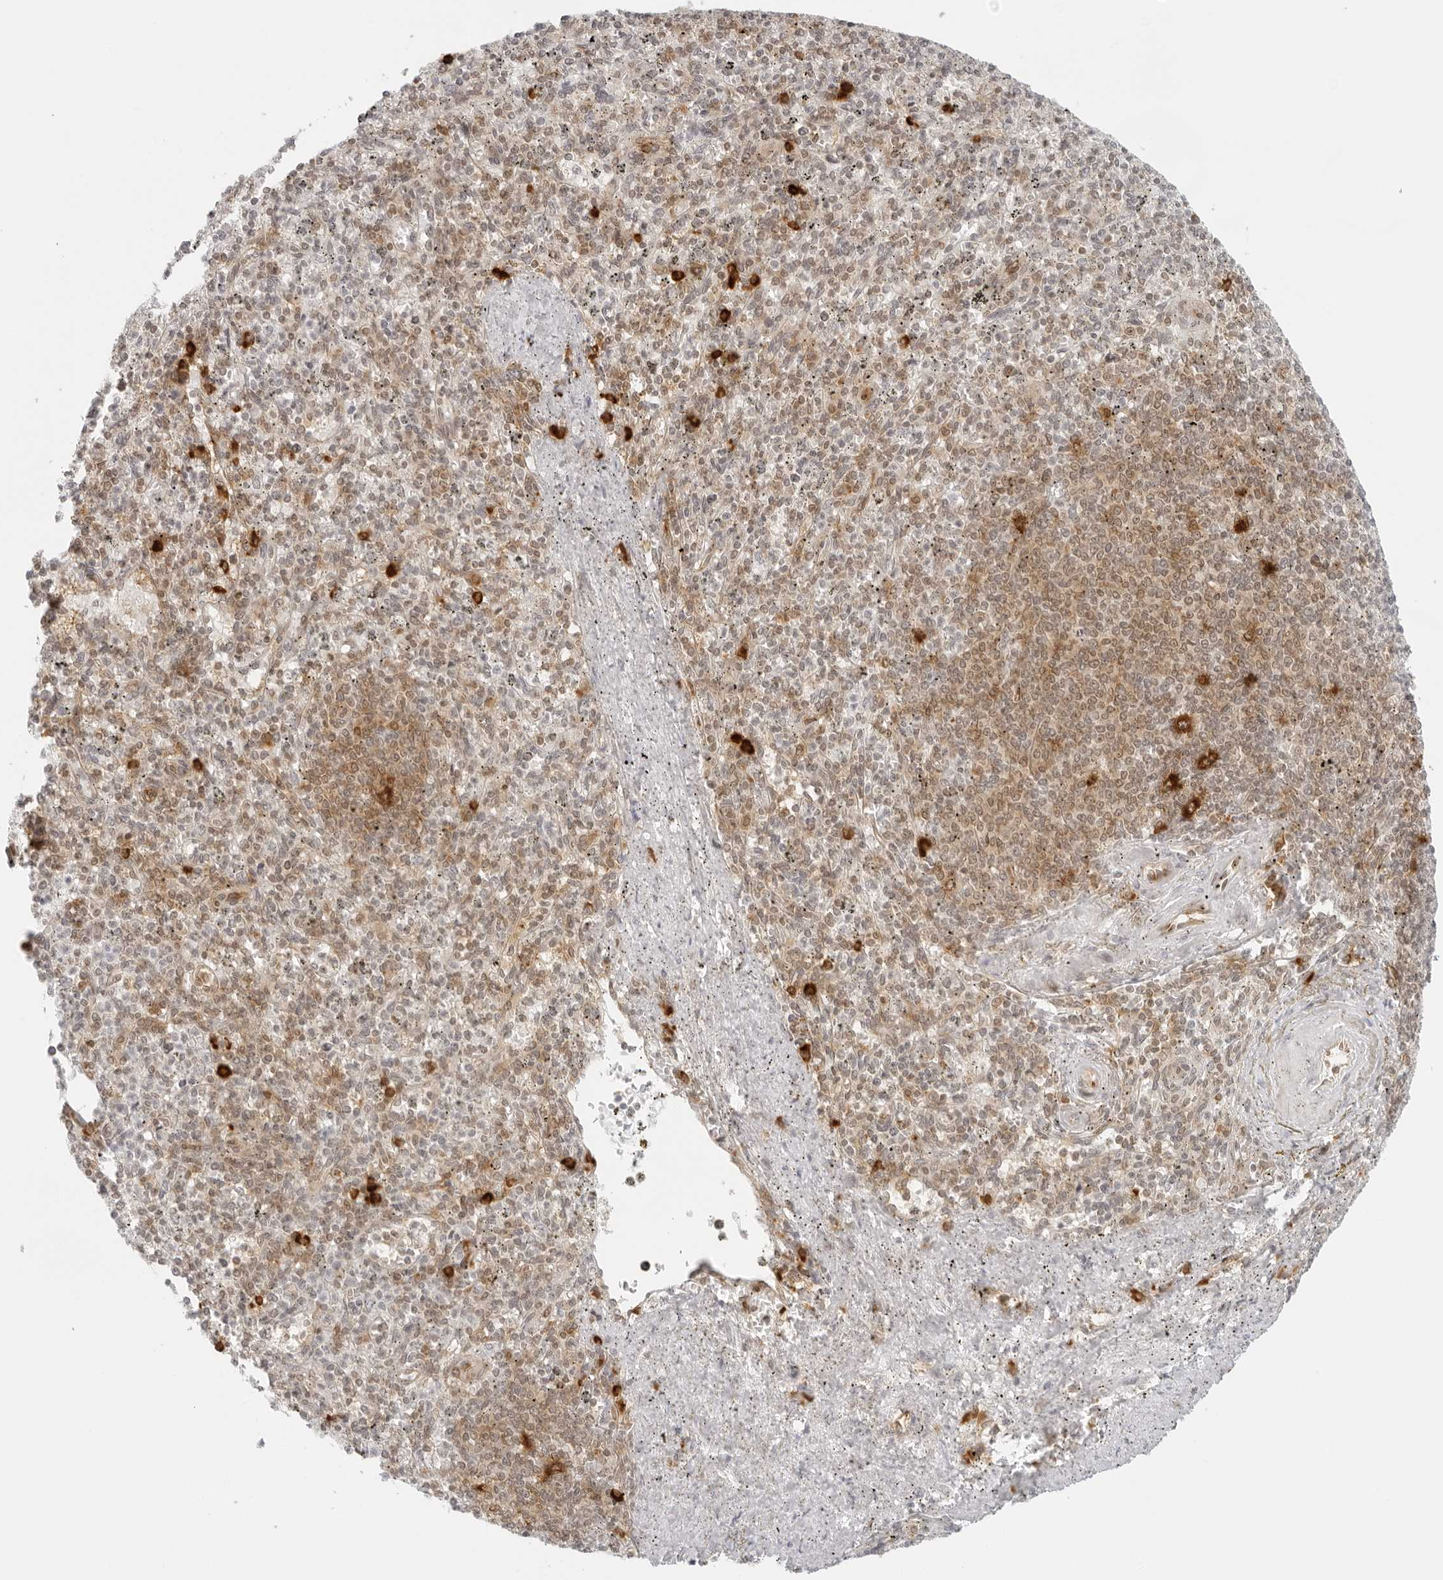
{"staining": {"intensity": "moderate", "quantity": "25%-75%", "location": "cytoplasmic/membranous,nuclear"}, "tissue": "spleen", "cell_type": "Cells in red pulp", "image_type": "normal", "snomed": [{"axis": "morphology", "description": "Normal tissue, NOS"}, {"axis": "topography", "description": "Spleen"}], "caption": "Protein staining by immunohistochemistry (IHC) exhibits moderate cytoplasmic/membranous,nuclear expression in about 25%-75% of cells in red pulp in normal spleen. (DAB = brown stain, brightfield microscopy at high magnification).", "gene": "EIF4G1", "patient": {"sex": "male", "age": 72}}